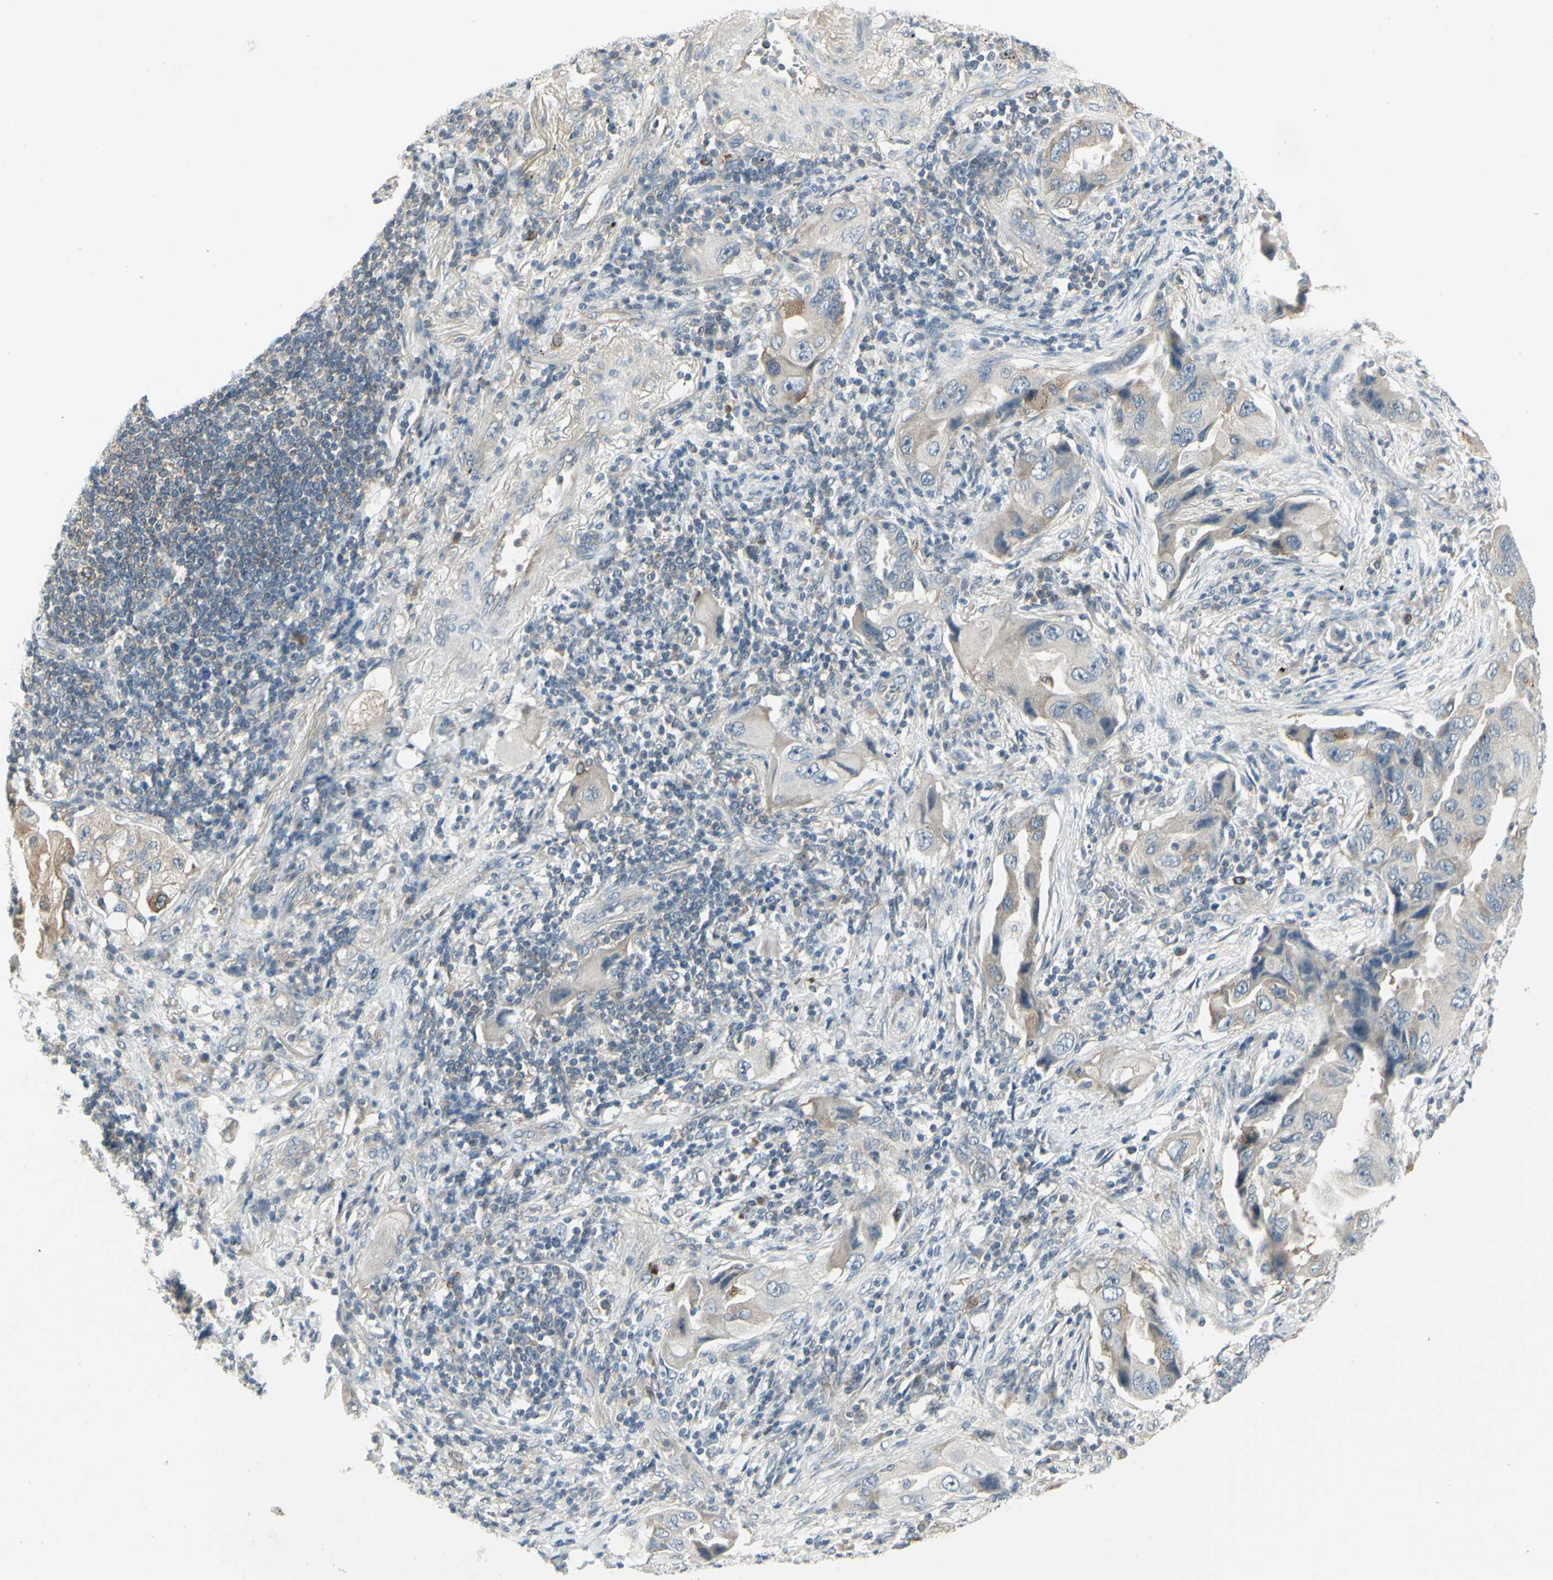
{"staining": {"intensity": "moderate", "quantity": "25%-75%", "location": "cytoplasmic/membranous"}, "tissue": "lung cancer", "cell_type": "Tumor cells", "image_type": "cancer", "snomed": [{"axis": "morphology", "description": "Adenocarcinoma, NOS"}, {"axis": "topography", "description": "Lung"}], "caption": "Protein expression by immunohistochemistry demonstrates moderate cytoplasmic/membranous positivity in approximately 25%-75% of tumor cells in lung cancer (adenocarcinoma).", "gene": "CCNB2", "patient": {"sex": "female", "age": 65}}